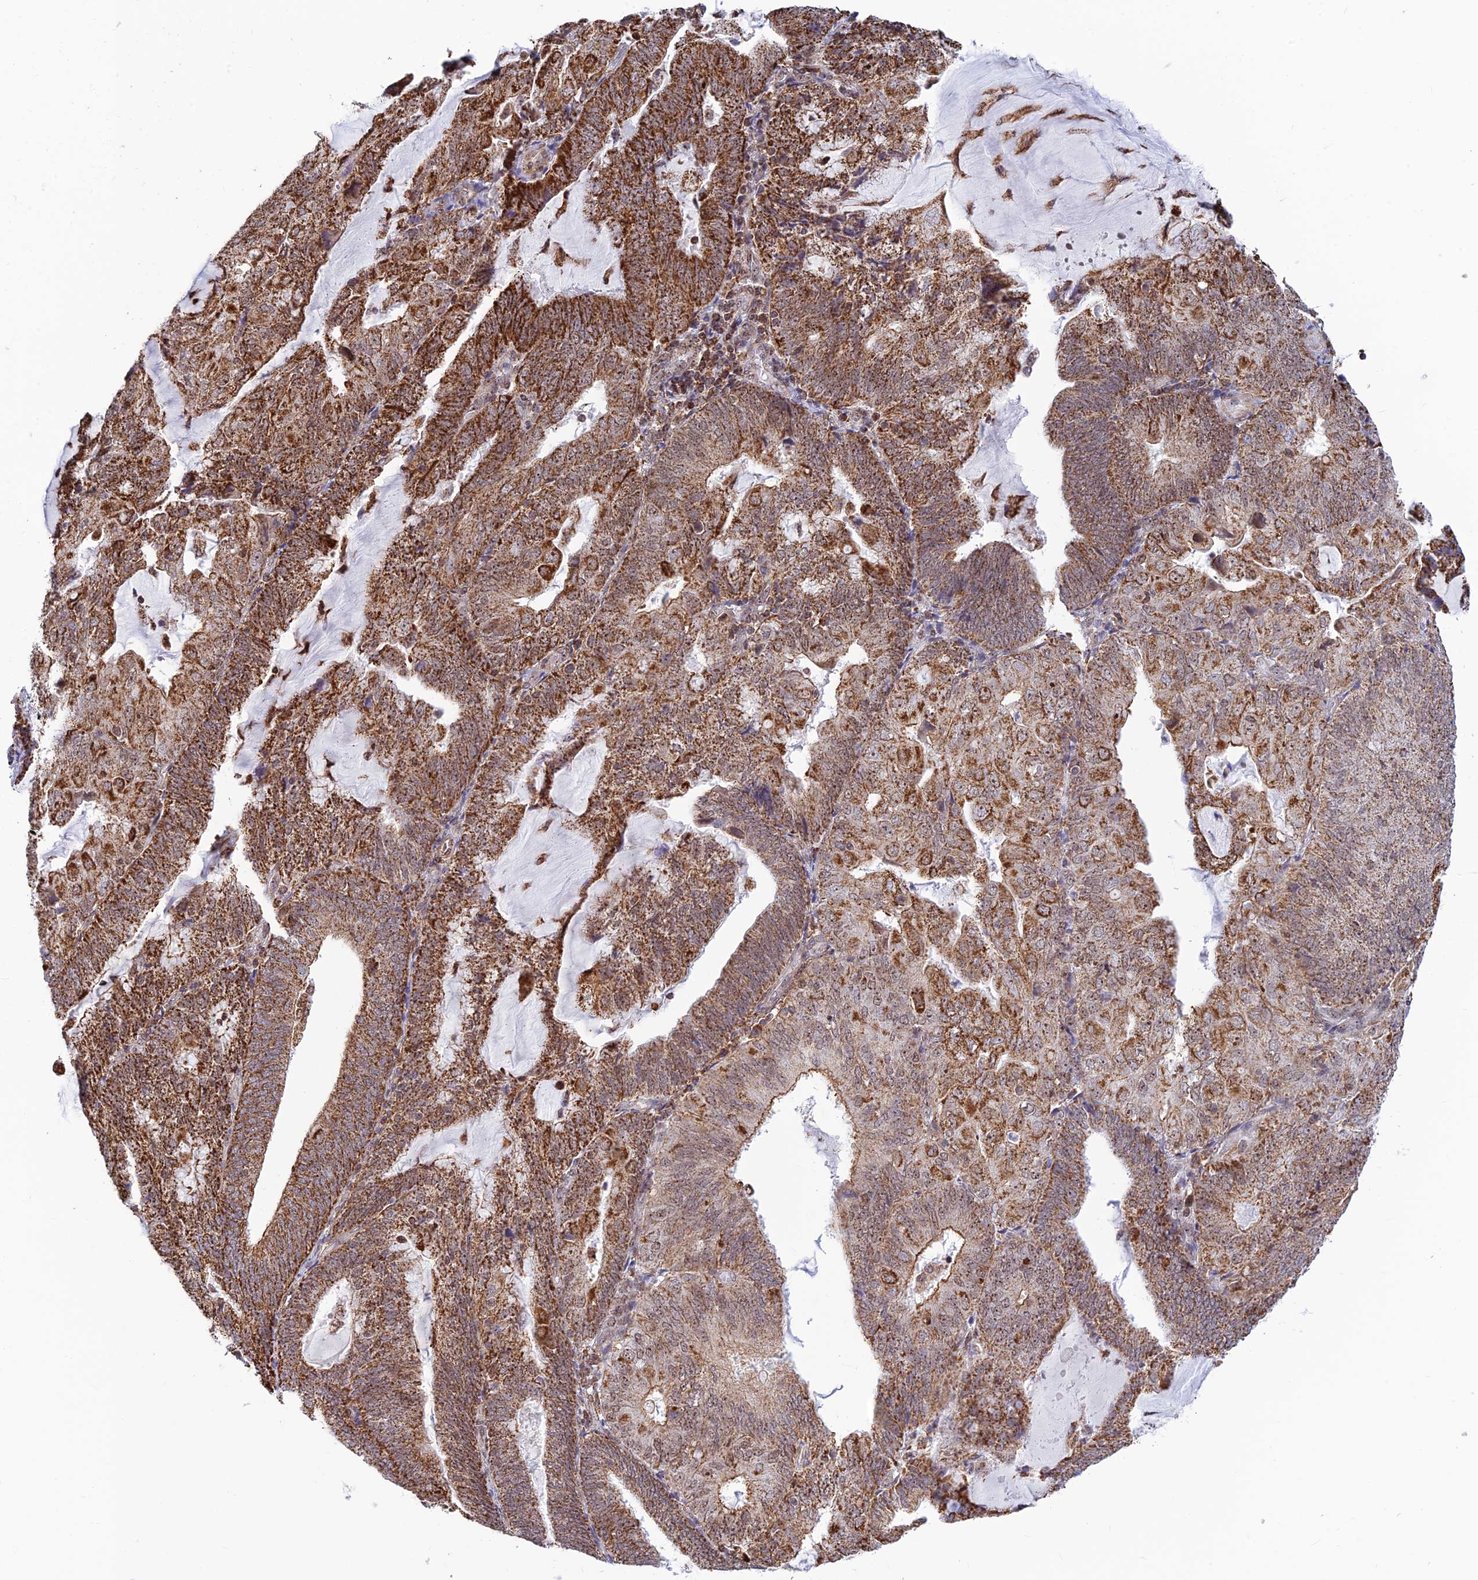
{"staining": {"intensity": "strong", "quantity": ">75%", "location": "cytoplasmic/membranous"}, "tissue": "endometrial cancer", "cell_type": "Tumor cells", "image_type": "cancer", "snomed": [{"axis": "morphology", "description": "Adenocarcinoma, NOS"}, {"axis": "topography", "description": "Endometrium"}], "caption": "A photomicrograph of human endometrial cancer (adenocarcinoma) stained for a protein shows strong cytoplasmic/membranous brown staining in tumor cells.", "gene": "POLR1G", "patient": {"sex": "female", "age": 81}}